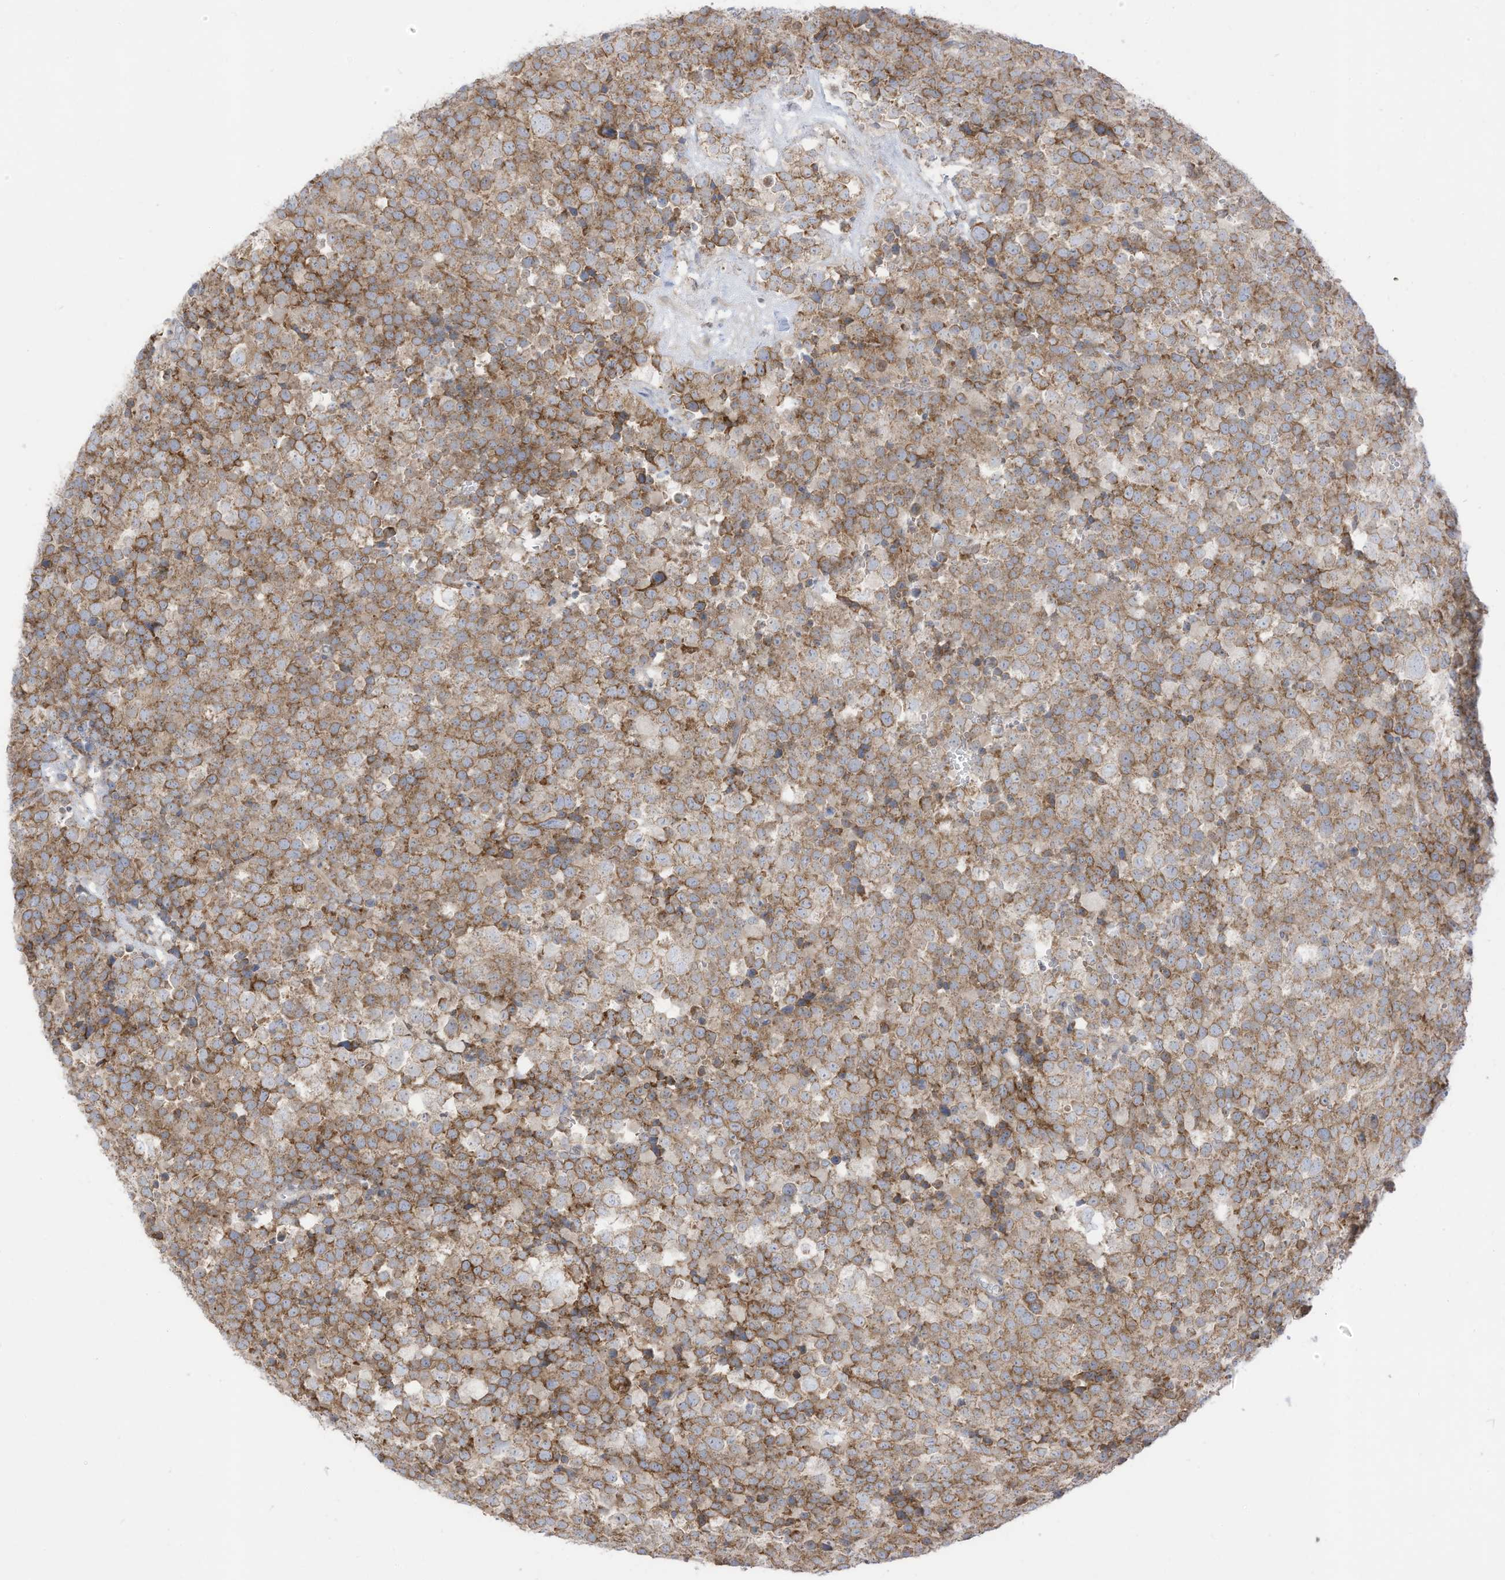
{"staining": {"intensity": "moderate", "quantity": ">75%", "location": "cytoplasmic/membranous"}, "tissue": "testis cancer", "cell_type": "Tumor cells", "image_type": "cancer", "snomed": [{"axis": "morphology", "description": "Seminoma, NOS"}, {"axis": "topography", "description": "Testis"}], "caption": "This micrograph displays IHC staining of human seminoma (testis), with medium moderate cytoplasmic/membranous staining in approximately >75% of tumor cells.", "gene": "CGAS", "patient": {"sex": "male", "age": 71}}